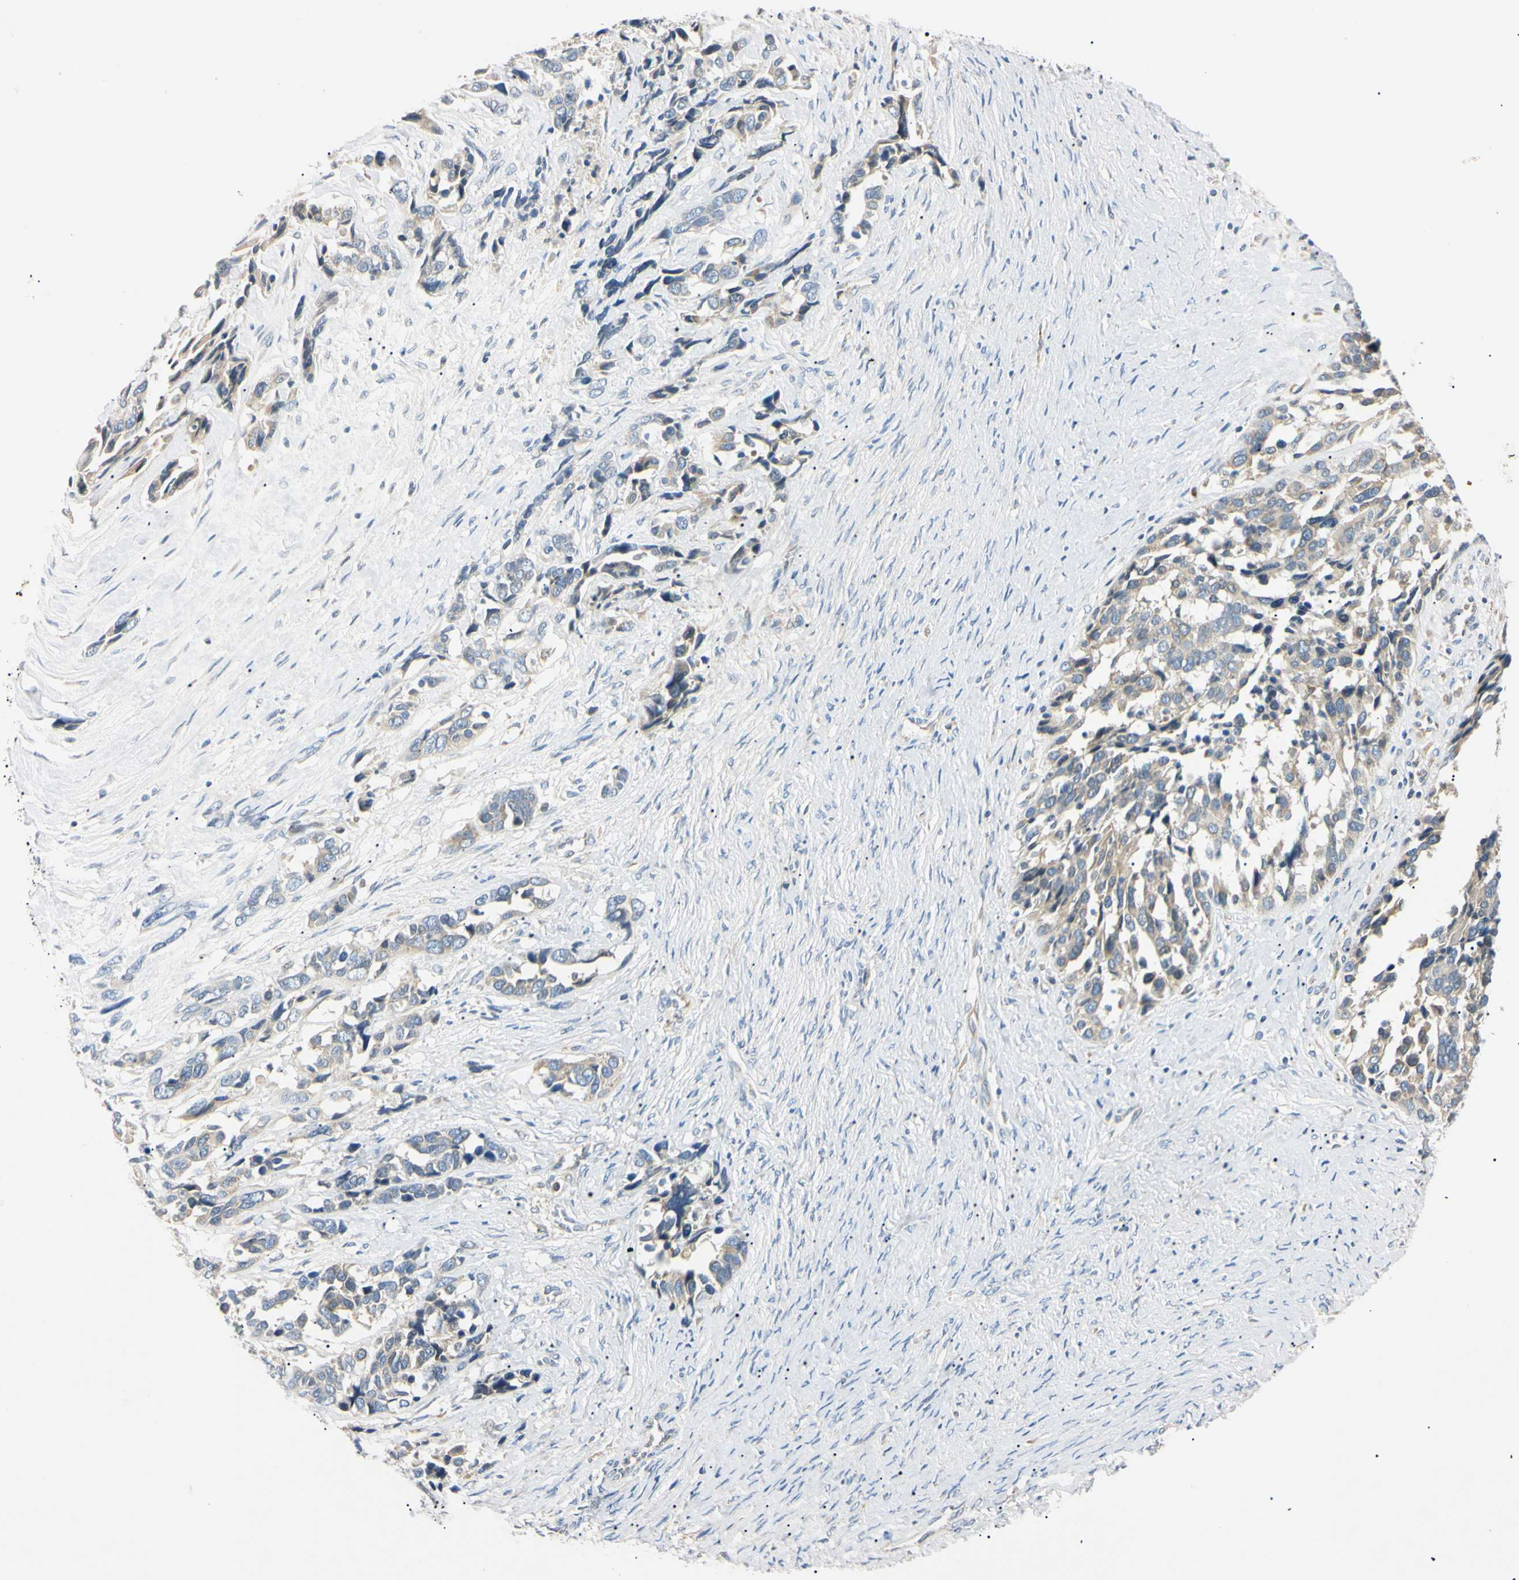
{"staining": {"intensity": "weak", "quantity": "25%-75%", "location": "cytoplasmic/membranous"}, "tissue": "ovarian cancer", "cell_type": "Tumor cells", "image_type": "cancer", "snomed": [{"axis": "morphology", "description": "Cystadenocarcinoma, serous, NOS"}, {"axis": "topography", "description": "Ovary"}], "caption": "Immunohistochemical staining of human ovarian serous cystadenocarcinoma displays low levels of weak cytoplasmic/membranous positivity in approximately 25%-75% of tumor cells.", "gene": "DNAJB12", "patient": {"sex": "female", "age": 44}}